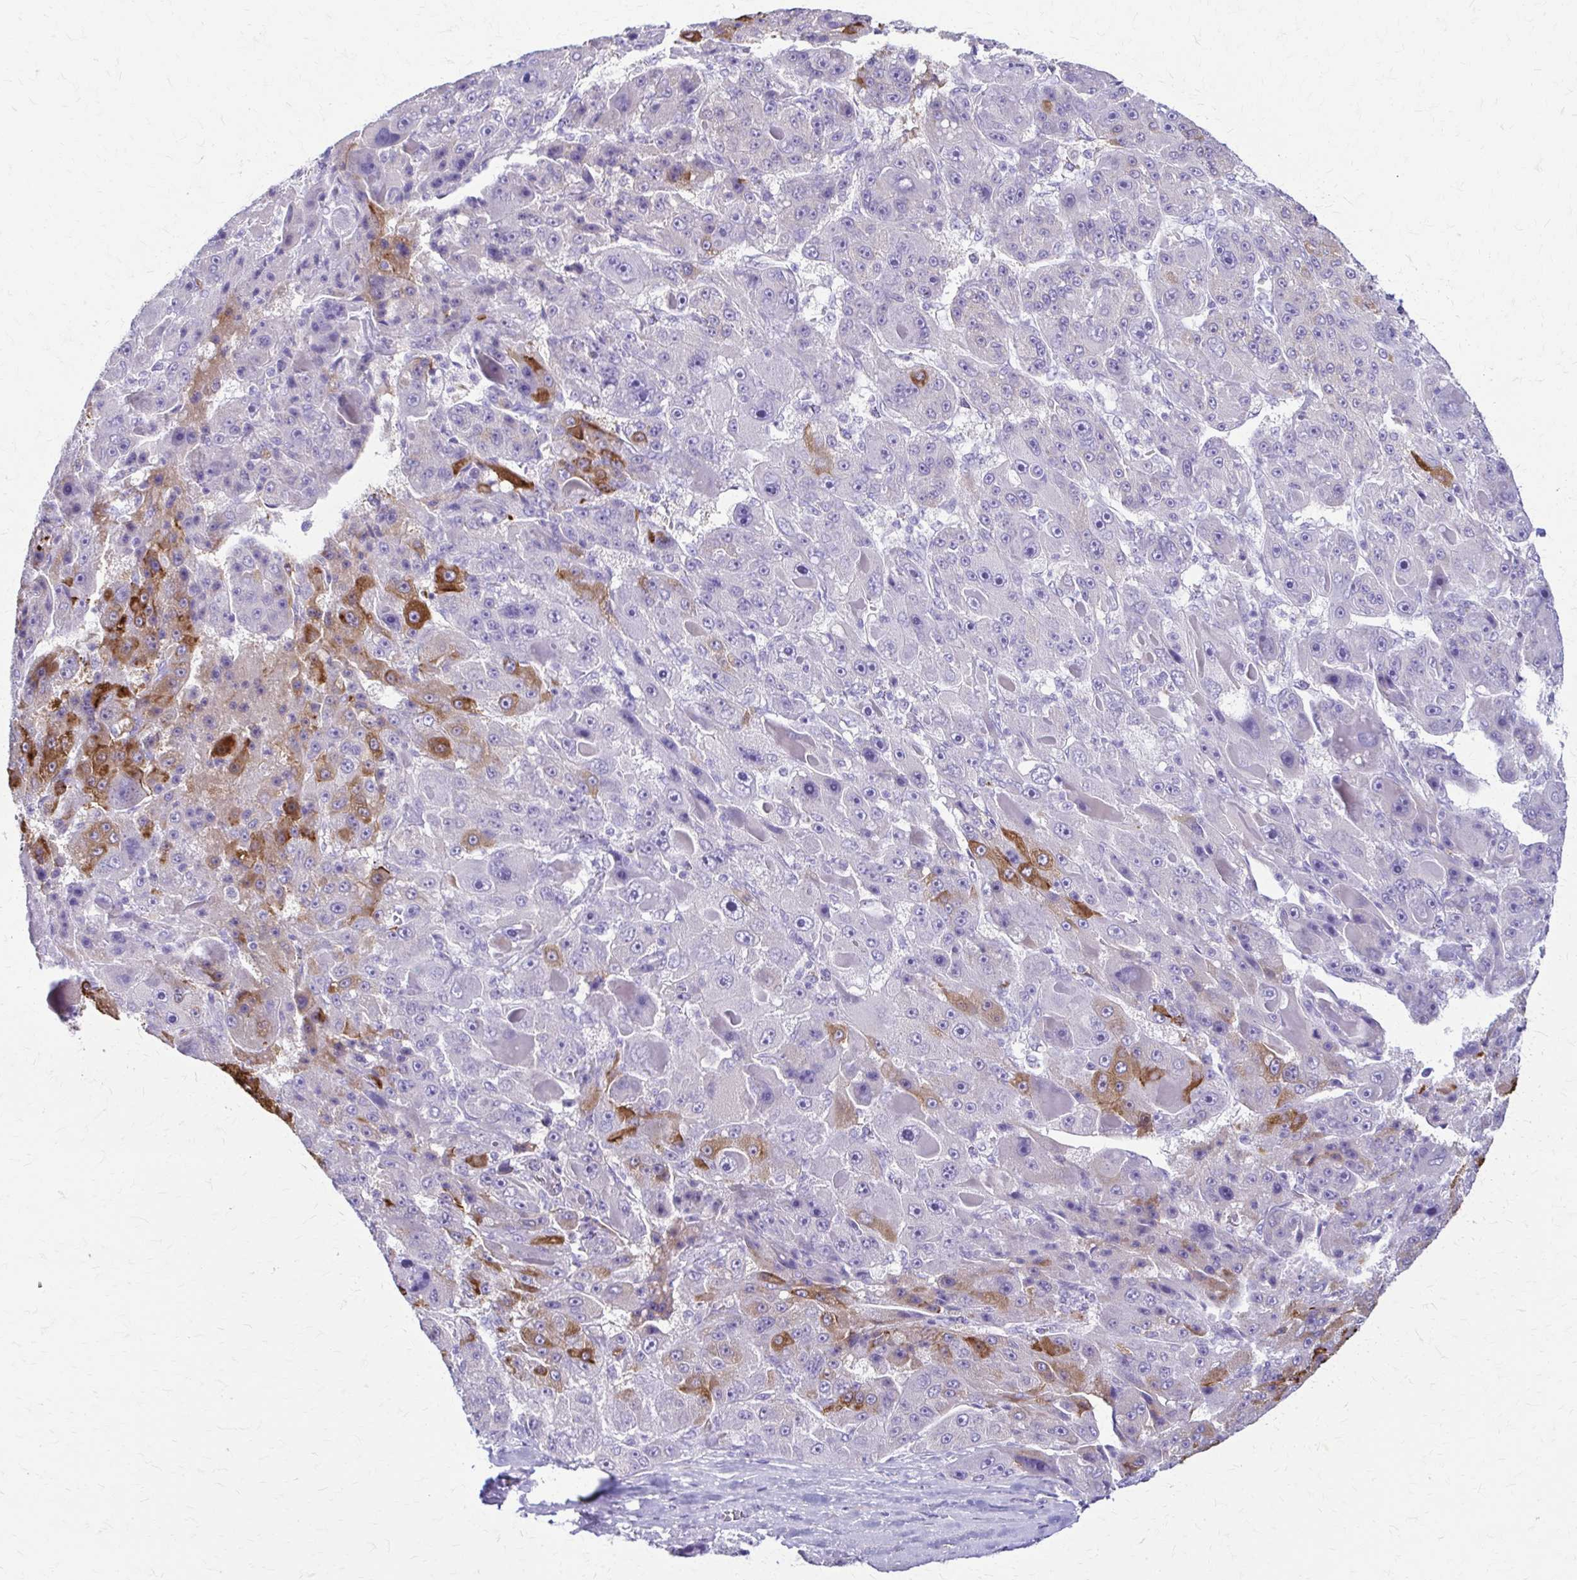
{"staining": {"intensity": "moderate", "quantity": "<25%", "location": "cytoplasmic/membranous"}, "tissue": "liver cancer", "cell_type": "Tumor cells", "image_type": "cancer", "snomed": [{"axis": "morphology", "description": "Carcinoma, Hepatocellular, NOS"}, {"axis": "topography", "description": "Liver"}], "caption": "This is an image of IHC staining of liver hepatocellular carcinoma, which shows moderate positivity in the cytoplasmic/membranous of tumor cells.", "gene": "DSP", "patient": {"sex": "male", "age": 76}}